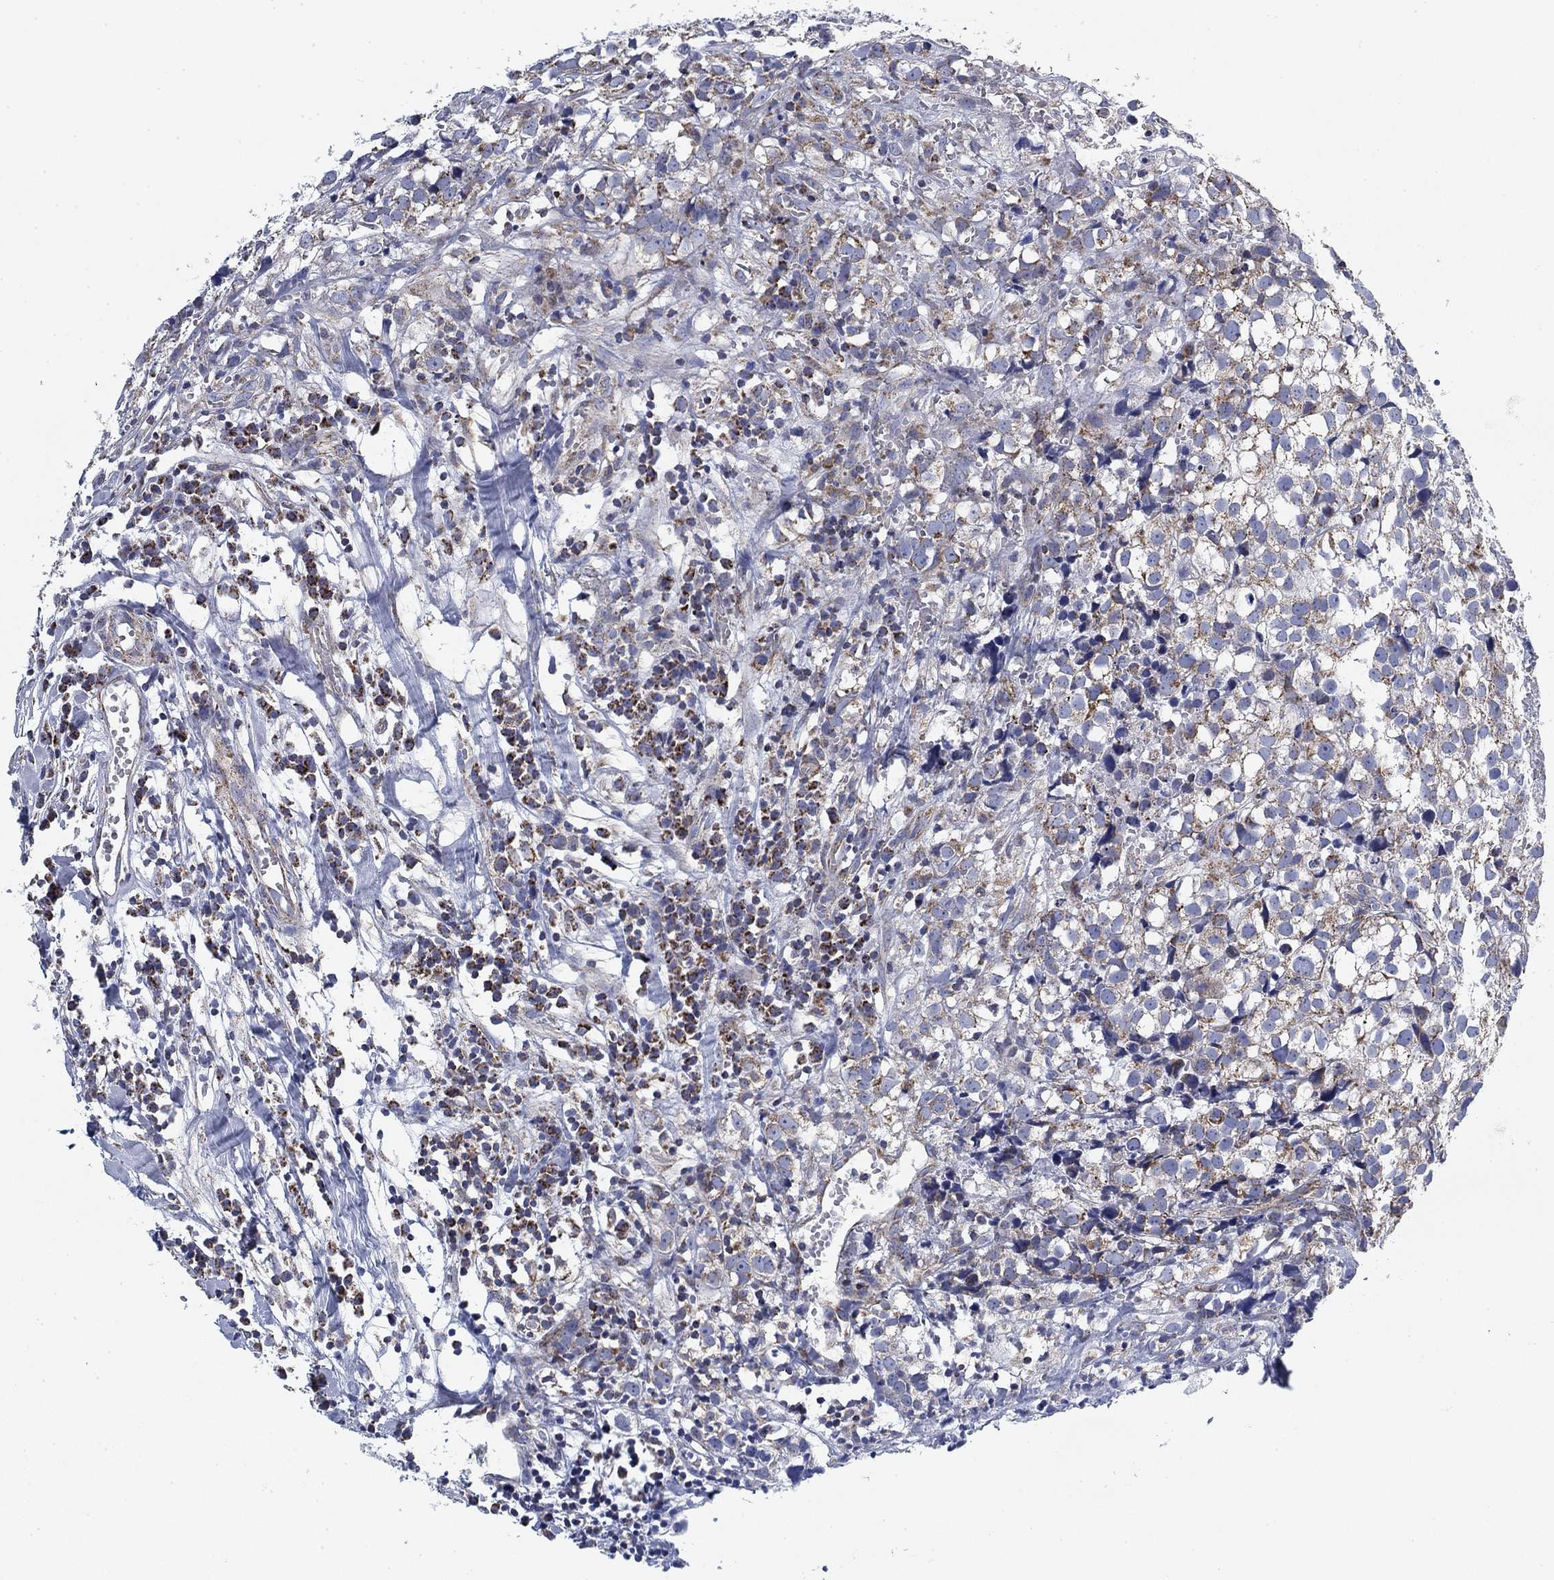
{"staining": {"intensity": "negative", "quantity": "none", "location": "none"}, "tissue": "breast cancer", "cell_type": "Tumor cells", "image_type": "cancer", "snomed": [{"axis": "morphology", "description": "Duct carcinoma"}, {"axis": "topography", "description": "Breast"}], "caption": "A micrograph of human breast cancer (infiltrating ductal carcinoma) is negative for staining in tumor cells.", "gene": "NACAD", "patient": {"sex": "female", "age": 30}}